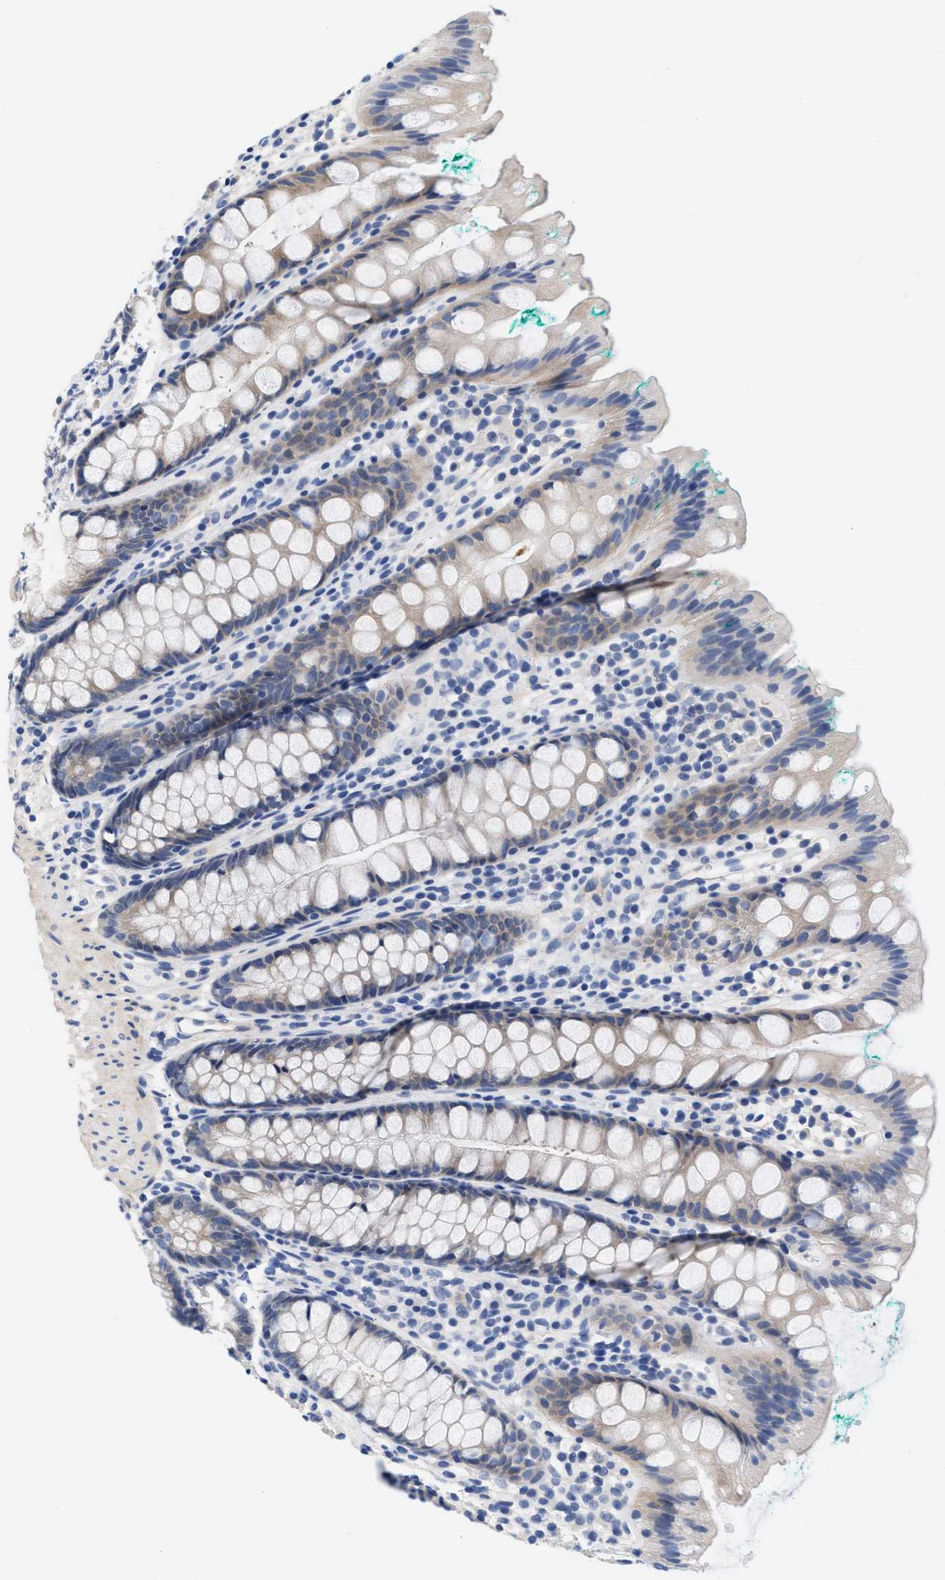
{"staining": {"intensity": "weak", "quantity": "<25%", "location": "cytoplasmic/membranous"}, "tissue": "rectum", "cell_type": "Glandular cells", "image_type": "normal", "snomed": [{"axis": "morphology", "description": "Normal tissue, NOS"}, {"axis": "topography", "description": "Rectum"}], "caption": "IHC of benign rectum demonstrates no positivity in glandular cells.", "gene": "ACTL7B", "patient": {"sex": "female", "age": 65}}